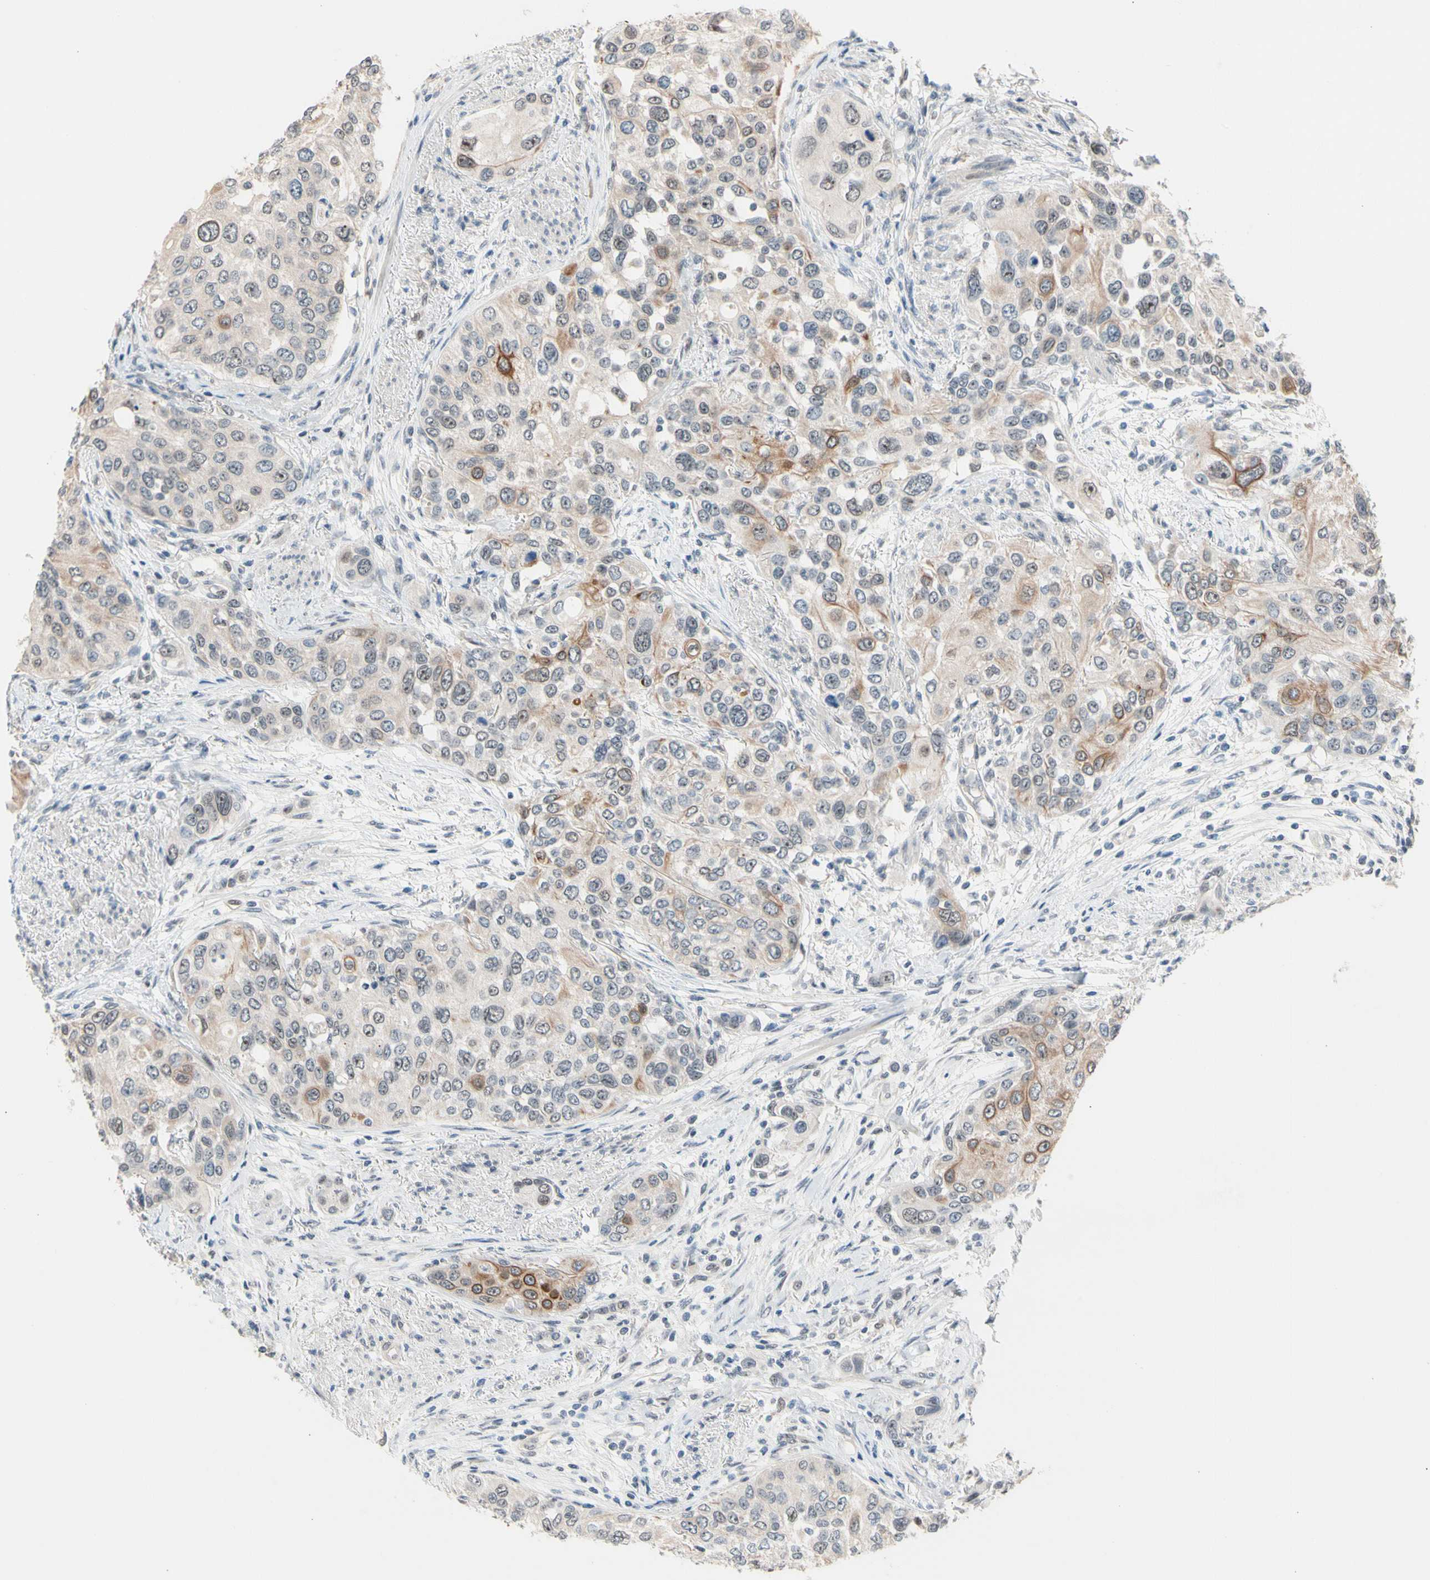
{"staining": {"intensity": "moderate", "quantity": "25%-75%", "location": "cytoplasmic/membranous"}, "tissue": "urothelial cancer", "cell_type": "Tumor cells", "image_type": "cancer", "snomed": [{"axis": "morphology", "description": "Urothelial carcinoma, High grade"}, {"axis": "topography", "description": "Urinary bladder"}], "caption": "Immunohistochemical staining of human high-grade urothelial carcinoma exhibits medium levels of moderate cytoplasmic/membranous protein staining in approximately 25%-75% of tumor cells. The protein of interest is shown in brown color, while the nuclei are stained blue.", "gene": "NGEF", "patient": {"sex": "female", "age": 56}}